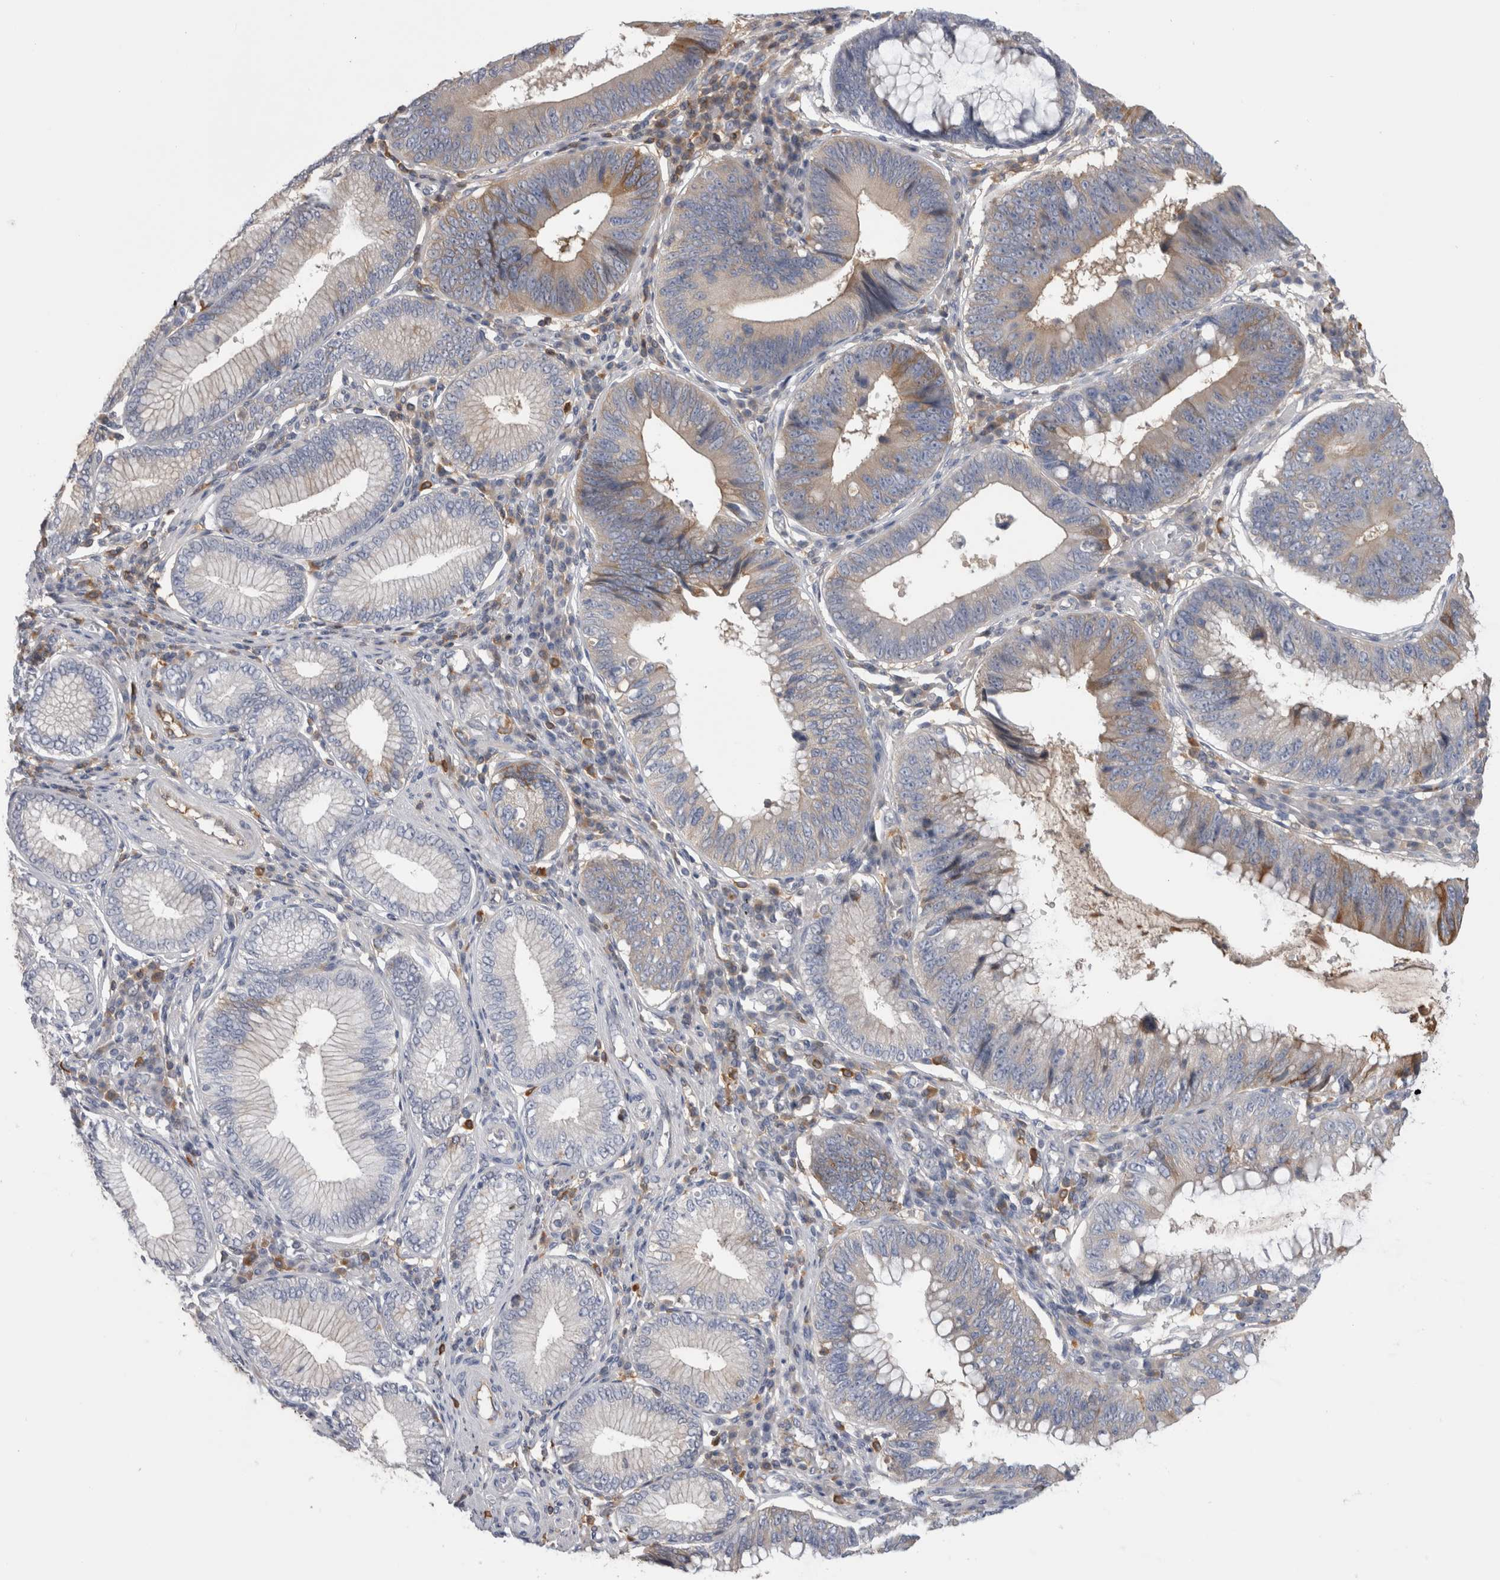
{"staining": {"intensity": "weak", "quantity": "<25%", "location": "cytoplasmic/membranous"}, "tissue": "stomach cancer", "cell_type": "Tumor cells", "image_type": "cancer", "snomed": [{"axis": "morphology", "description": "Adenocarcinoma, NOS"}, {"axis": "topography", "description": "Stomach"}], "caption": "High power microscopy micrograph of an immunohistochemistry (IHC) photomicrograph of stomach adenocarcinoma, revealing no significant positivity in tumor cells. (Brightfield microscopy of DAB IHC at high magnification).", "gene": "TBCE", "patient": {"sex": "male", "age": 59}}